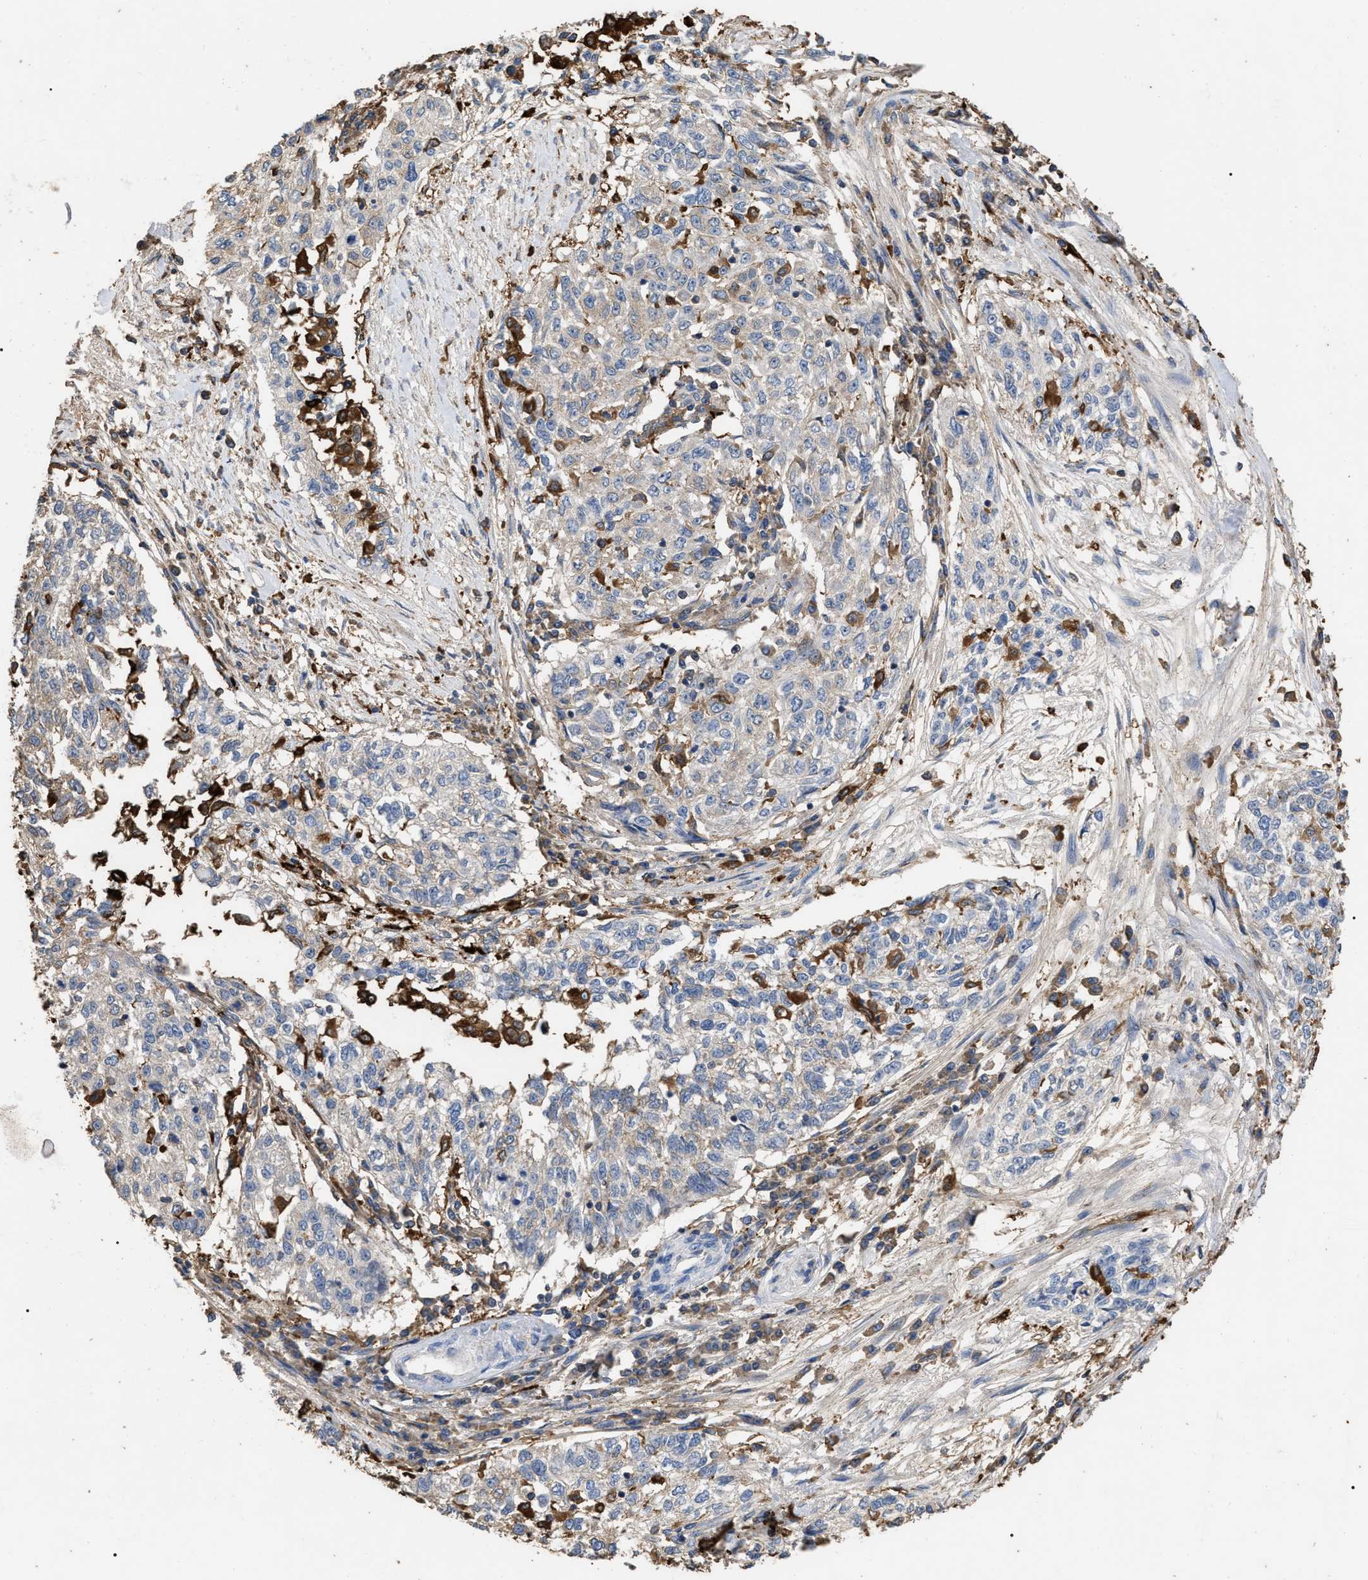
{"staining": {"intensity": "negative", "quantity": "none", "location": "none"}, "tissue": "cervical cancer", "cell_type": "Tumor cells", "image_type": "cancer", "snomed": [{"axis": "morphology", "description": "Squamous cell carcinoma, NOS"}, {"axis": "topography", "description": "Cervix"}], "caption": "High magnification brightfield microscopy of squamous cell carcinoma (cervical) stained with DAB (3,3'-diaminobenzidine) (brown) and counterstained with hematoxylin (blue): tumor cells show no significant expression.", "gene": "GPR179", "patient": {"sex": "female", "age": 57}}